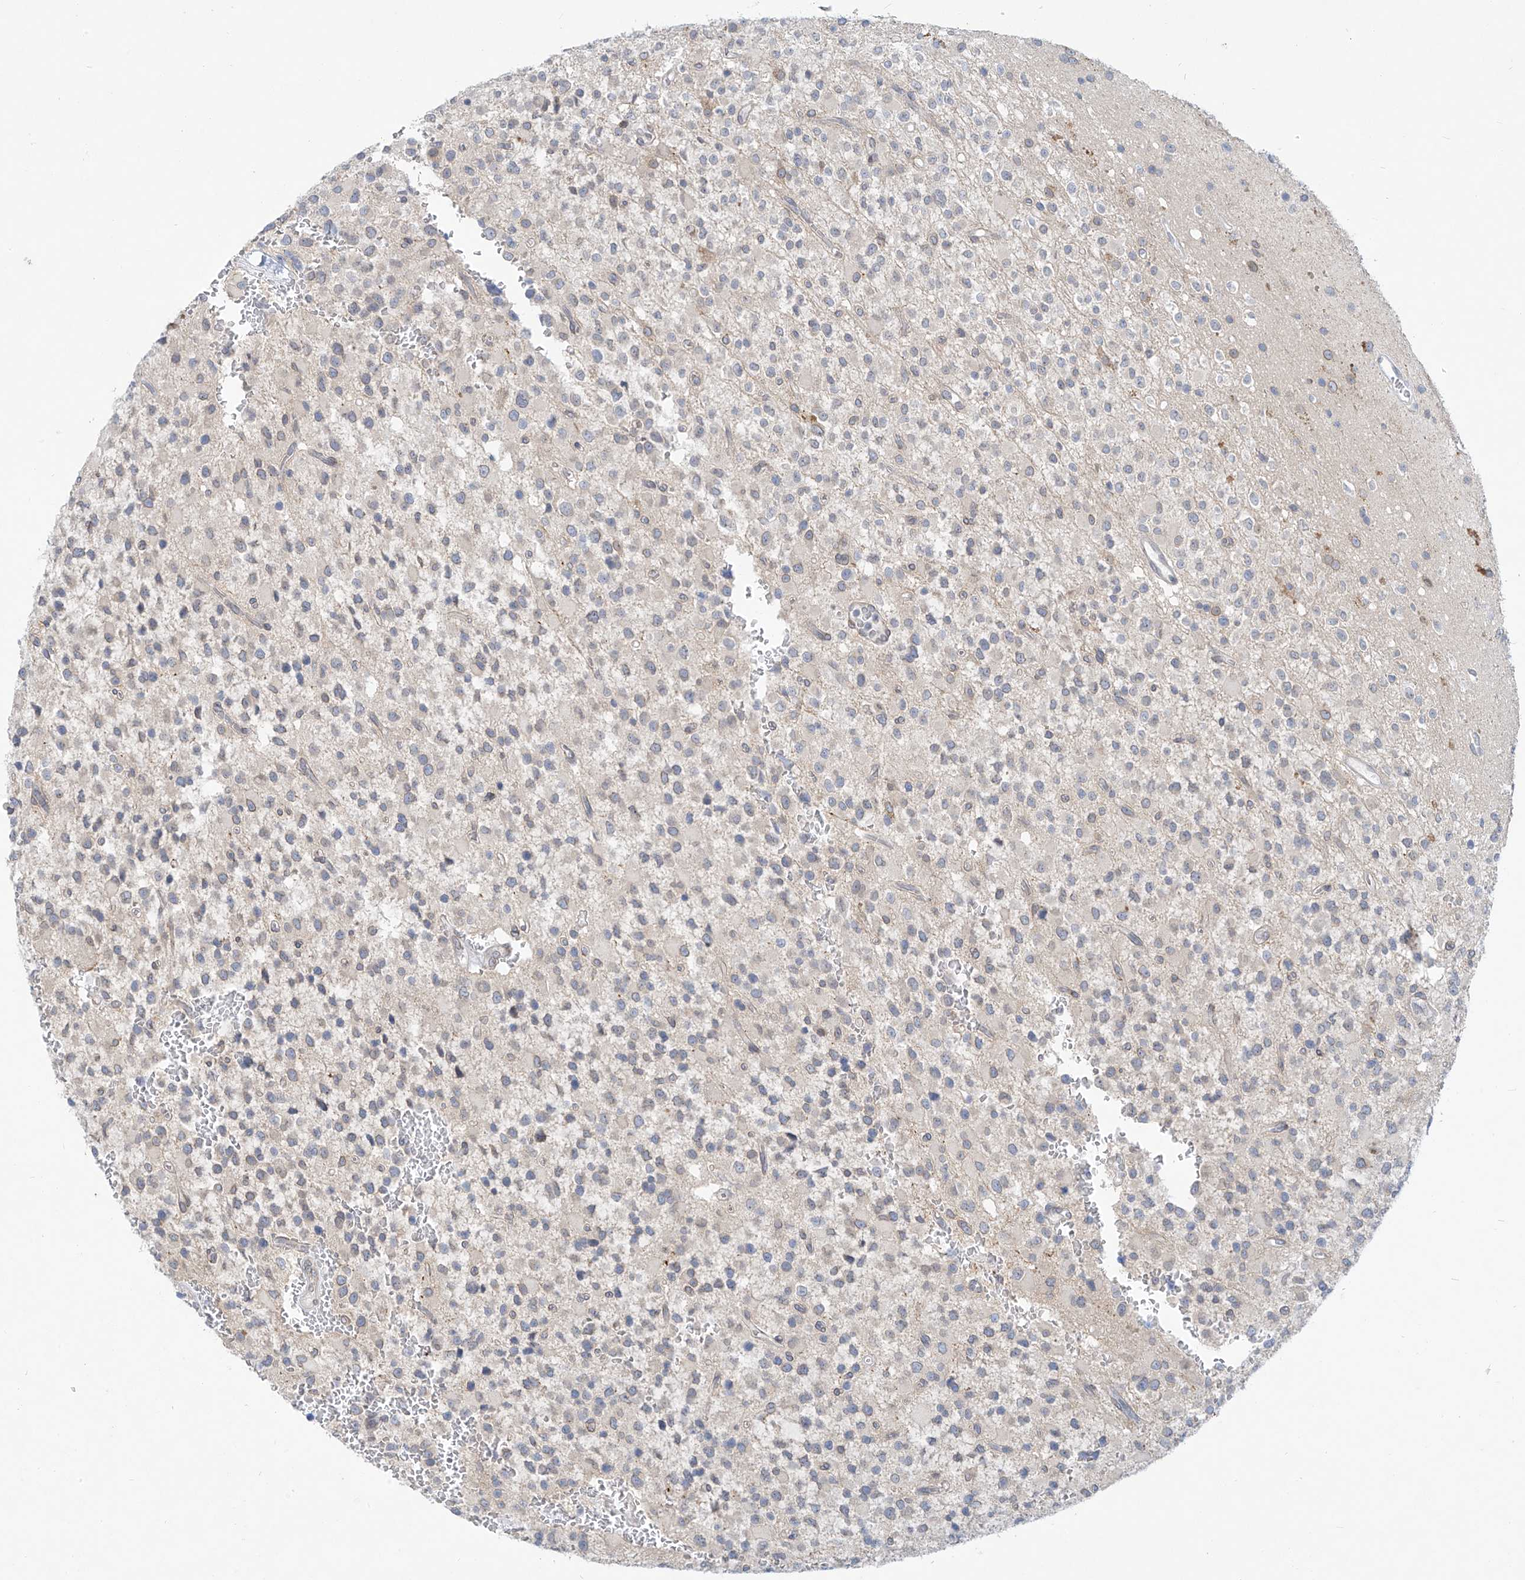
{"staining": {"intensity": "weak", "quantity": "25%-75%", "location": "cytoplasmic/membranous,nuclear"}, "tissue": "glioma", "cell_type": "Tumor cells", "image_type": "cancer", "snomed": [{"axis": "morphology", "description": "Glioma, malignant, High grade"}, {"axis": "topography", "description": "Brain"}], "caption": "A brown stain labels weak cytoplasmic/membranous and nuclear staining of a protein in human malignant glioma (high-grade) tumor cells. Using DAB (brown) and hematoxylin (blue) stains, captured at high magnification using brightfield microscopy.", "gene": "KRTAP25-1", "patient": {"sex": "male", "age": 34}}